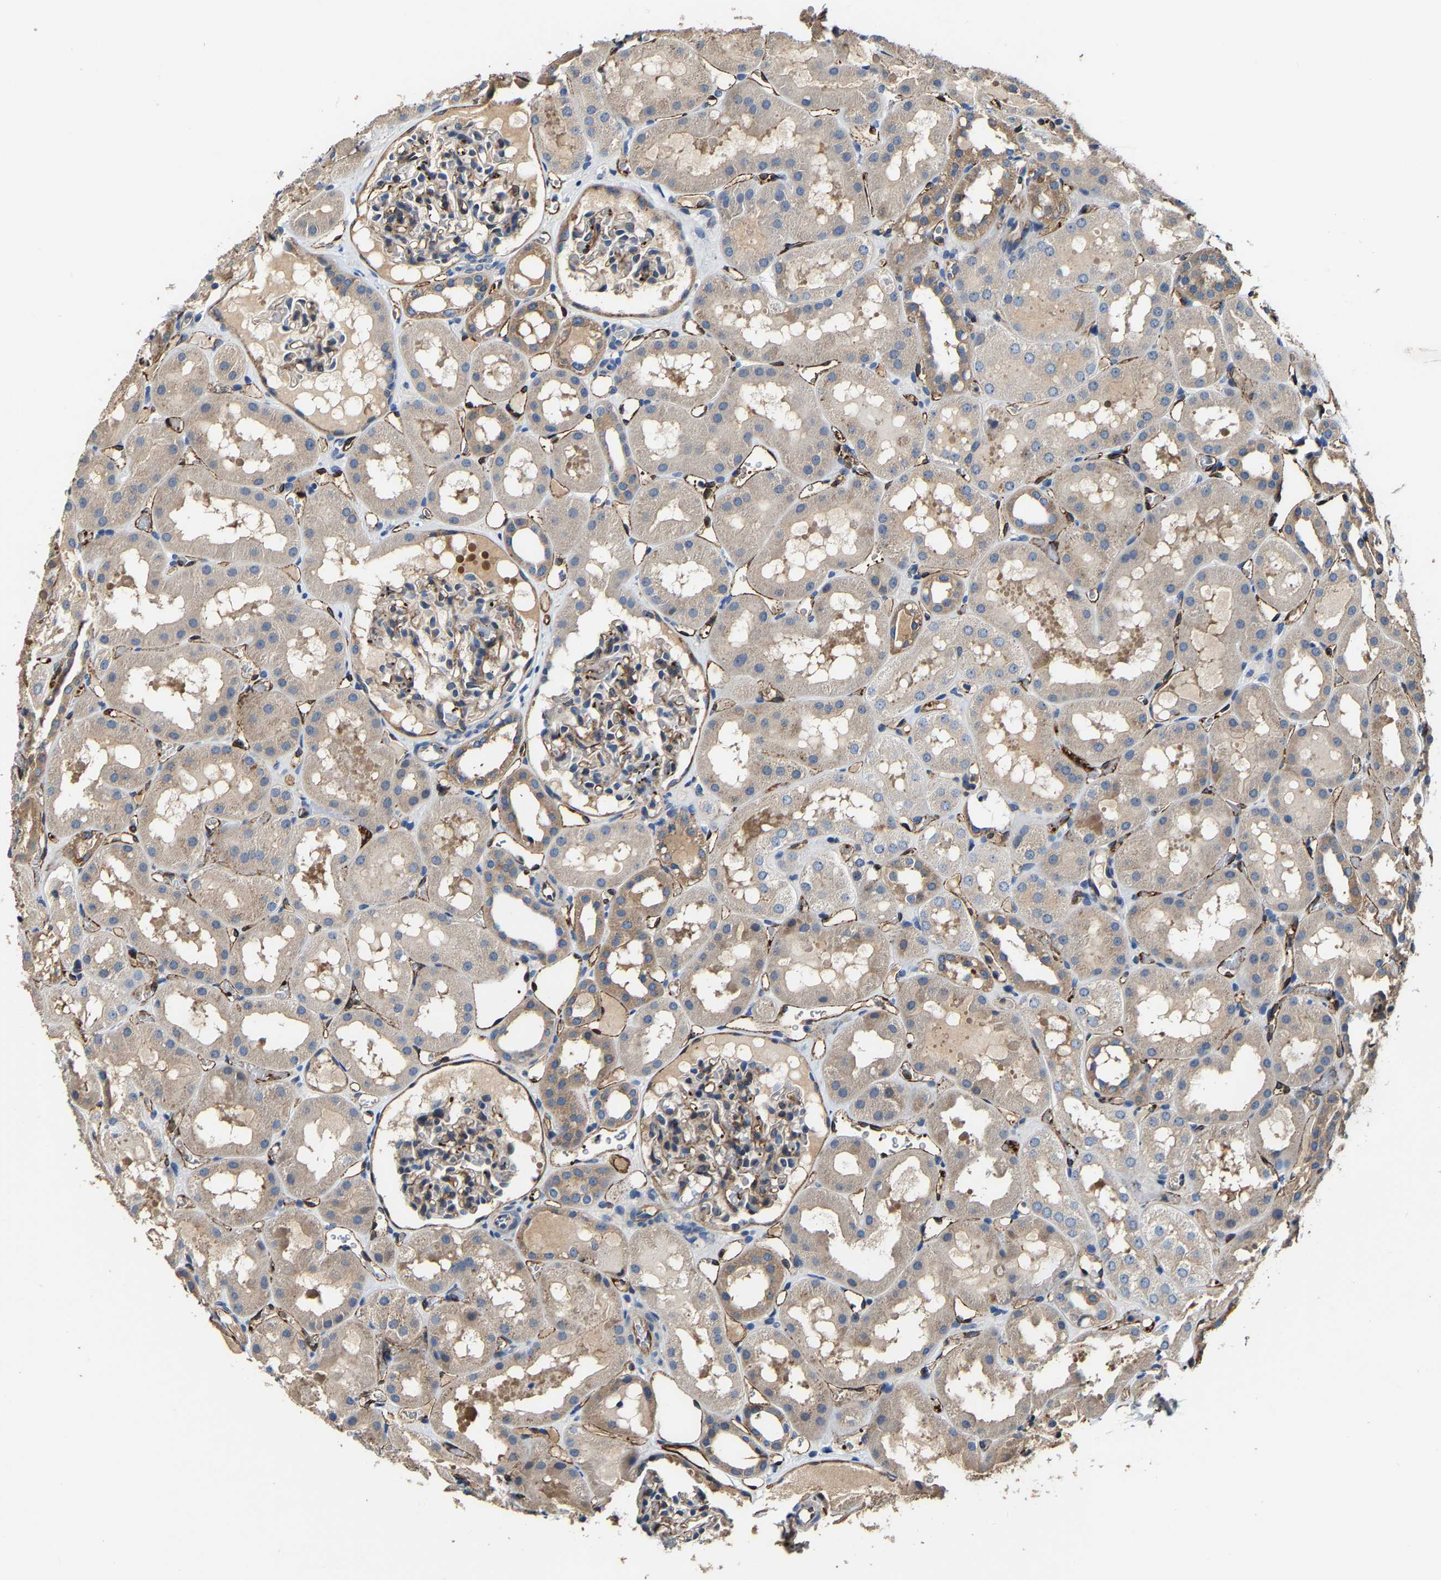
{"staining": {"intensity": "moderate", "quantity": "<25%", "location": "cytoplasmic/membranous"}, "tissue": "kidney", "cell_type": "Cells in glomeruli", "image_type": "normal", "snomed": [{"axis": "morphology", "description": "Normal tissue, NOS"}, {"axis": "topography", "description": "Kidney"}, {"axis": "topography", "description": "Urinary bladder"}], "caption": "Immunohistochemistry (IHC) (DAB) staining of benign human kidney displays moderate cytoplasmic/membranous protein positivity in approximately <25% of cells in glomeruli. The staining is performed using DAB brown chromogen to label protein expression. The nuclei are counter-stained blue using hematoxylin.", "gene": "GFRA3", "patient": {"sex": "male", "age": 16}}